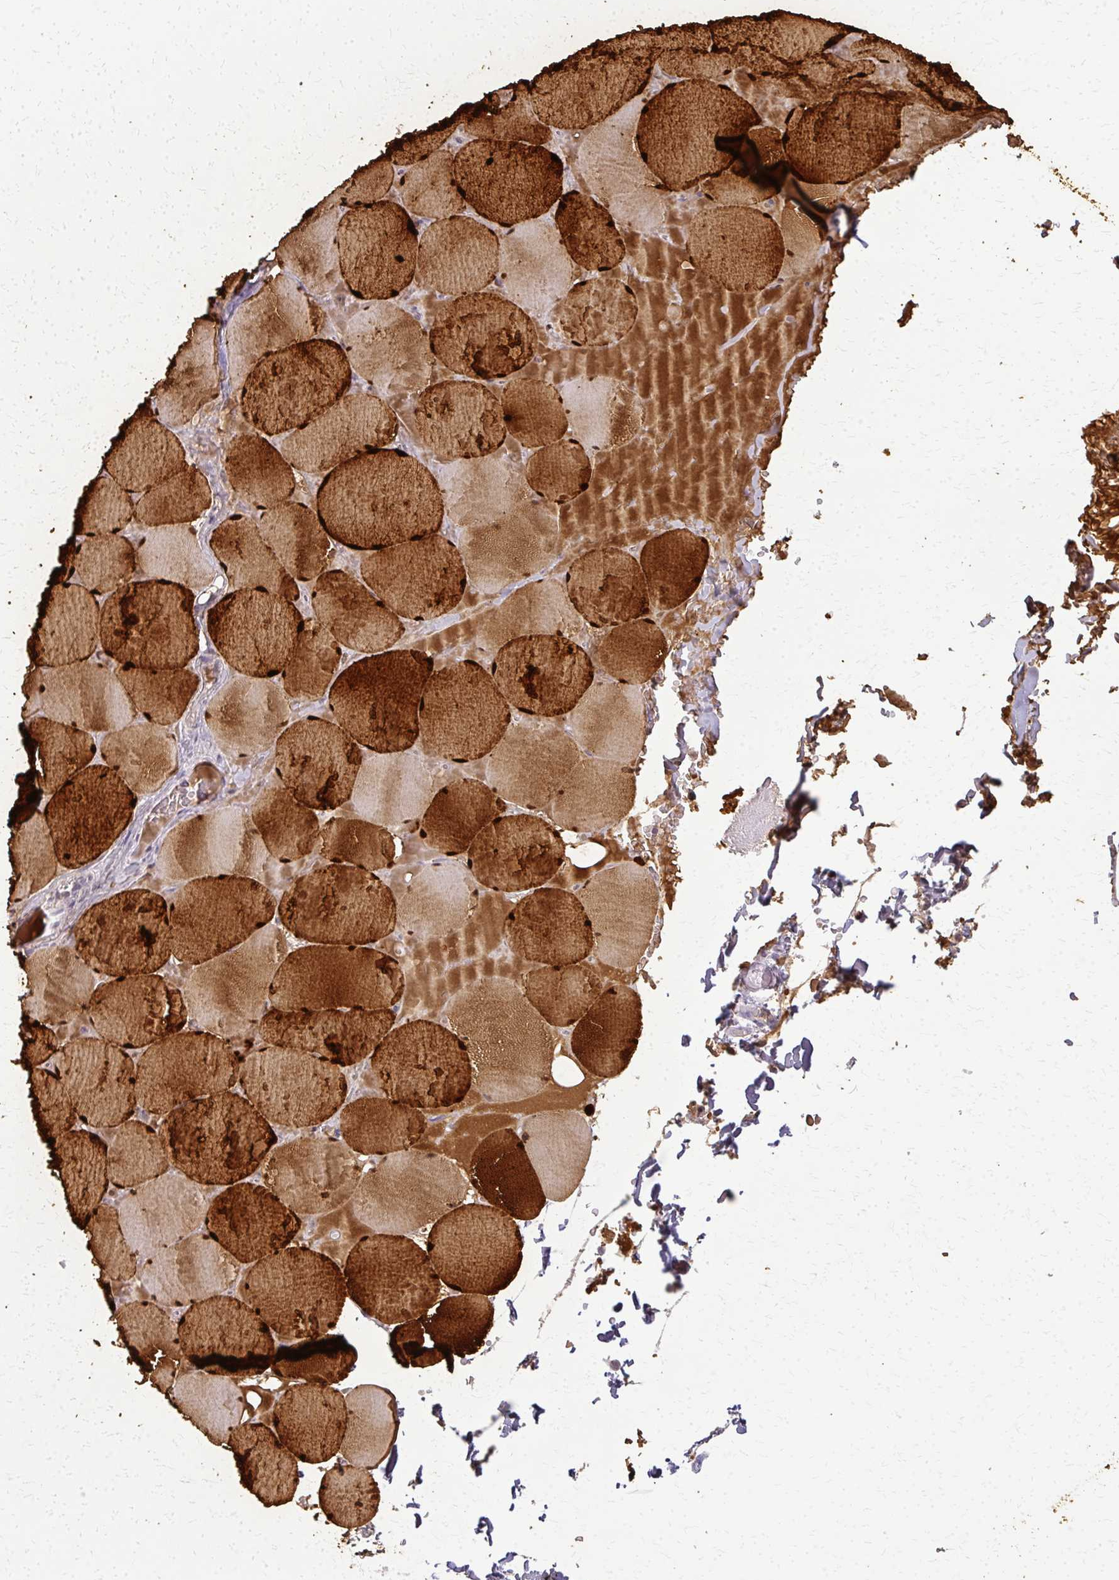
{"staining": {"intensity": "strong", "quantity": ">75%", "location": "cytoplasmic/membranous"}, "tissue": "skeletal muscle", "cell_type": "Myocytes", "image_type": "normal", "snomed": [{"axis": "morphology", "description": "Normal tissue, NOS"}, {"axis": "topography", "description": "Skeletal muscle"}, {"axis": "topography", "description": "Head-Neck"}], "caption": "This photomicrograph shows immunohistochemistry staining of benign skeletal muscle, with high strong cytoplasmic/membranous staining in about >75% of myocytes.", "gene": "CA3", "patient": {"sex": "male", "age": 66}}